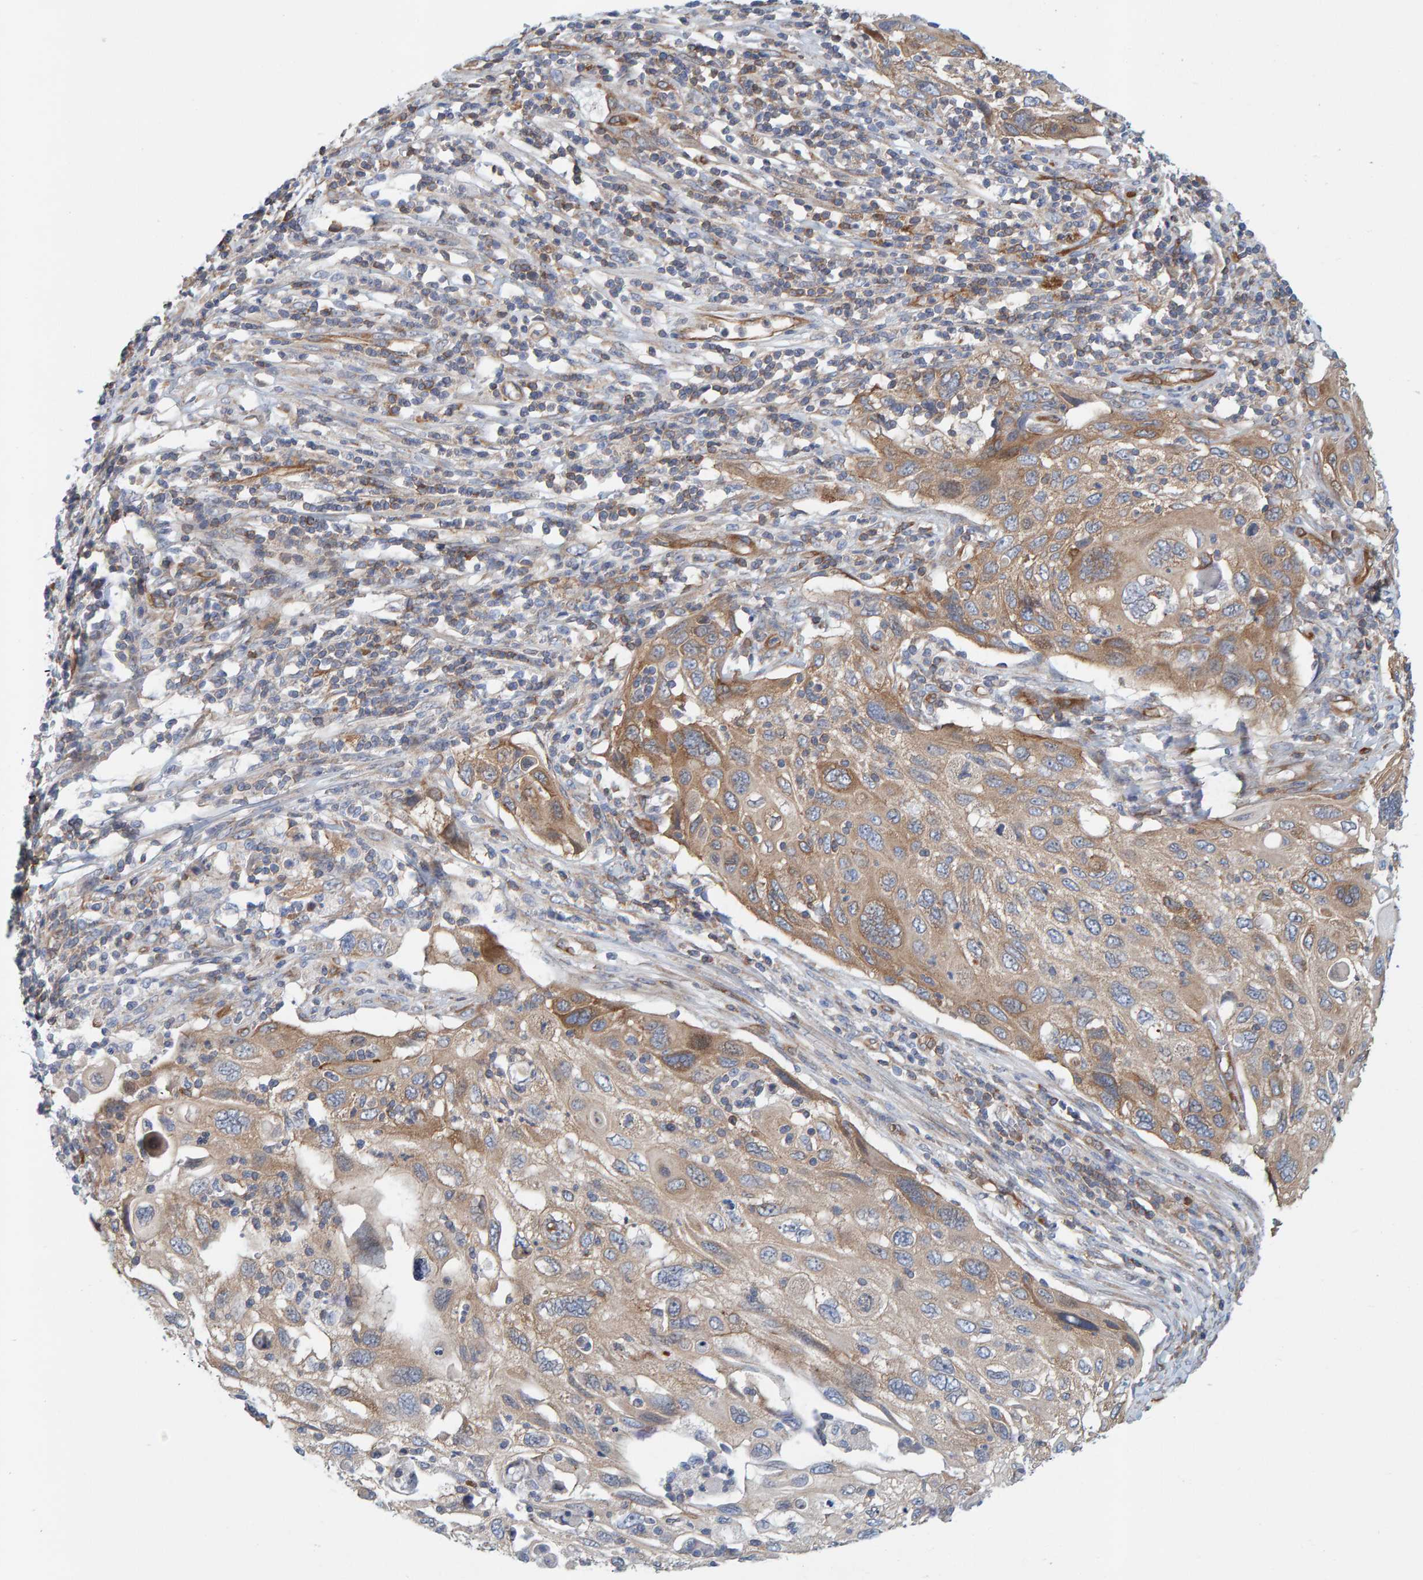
{"staining": {"intensity": "moderate", "quantity": "25%-75%", "location": "cytoplasmic/membranous"}, "tissue": "cervical cancer", "cell_type": "Tumor cells", "image_type": "cancer", "snomed": [{"axis": "morphology", "description": "Squamous cell carcinoma, NOS"}, {"axis": "topography", "description": "Cervix"}], "caption": "An immunohistochemistry histopathology image of neoplastic tissue is shown. Protein staining in brown highlights moderate cytoplasmic/membranous positivity in cervical cancer within tumor cells.", "gene": "PRKD2", "patient": {"sex": "female", "age": 70}}